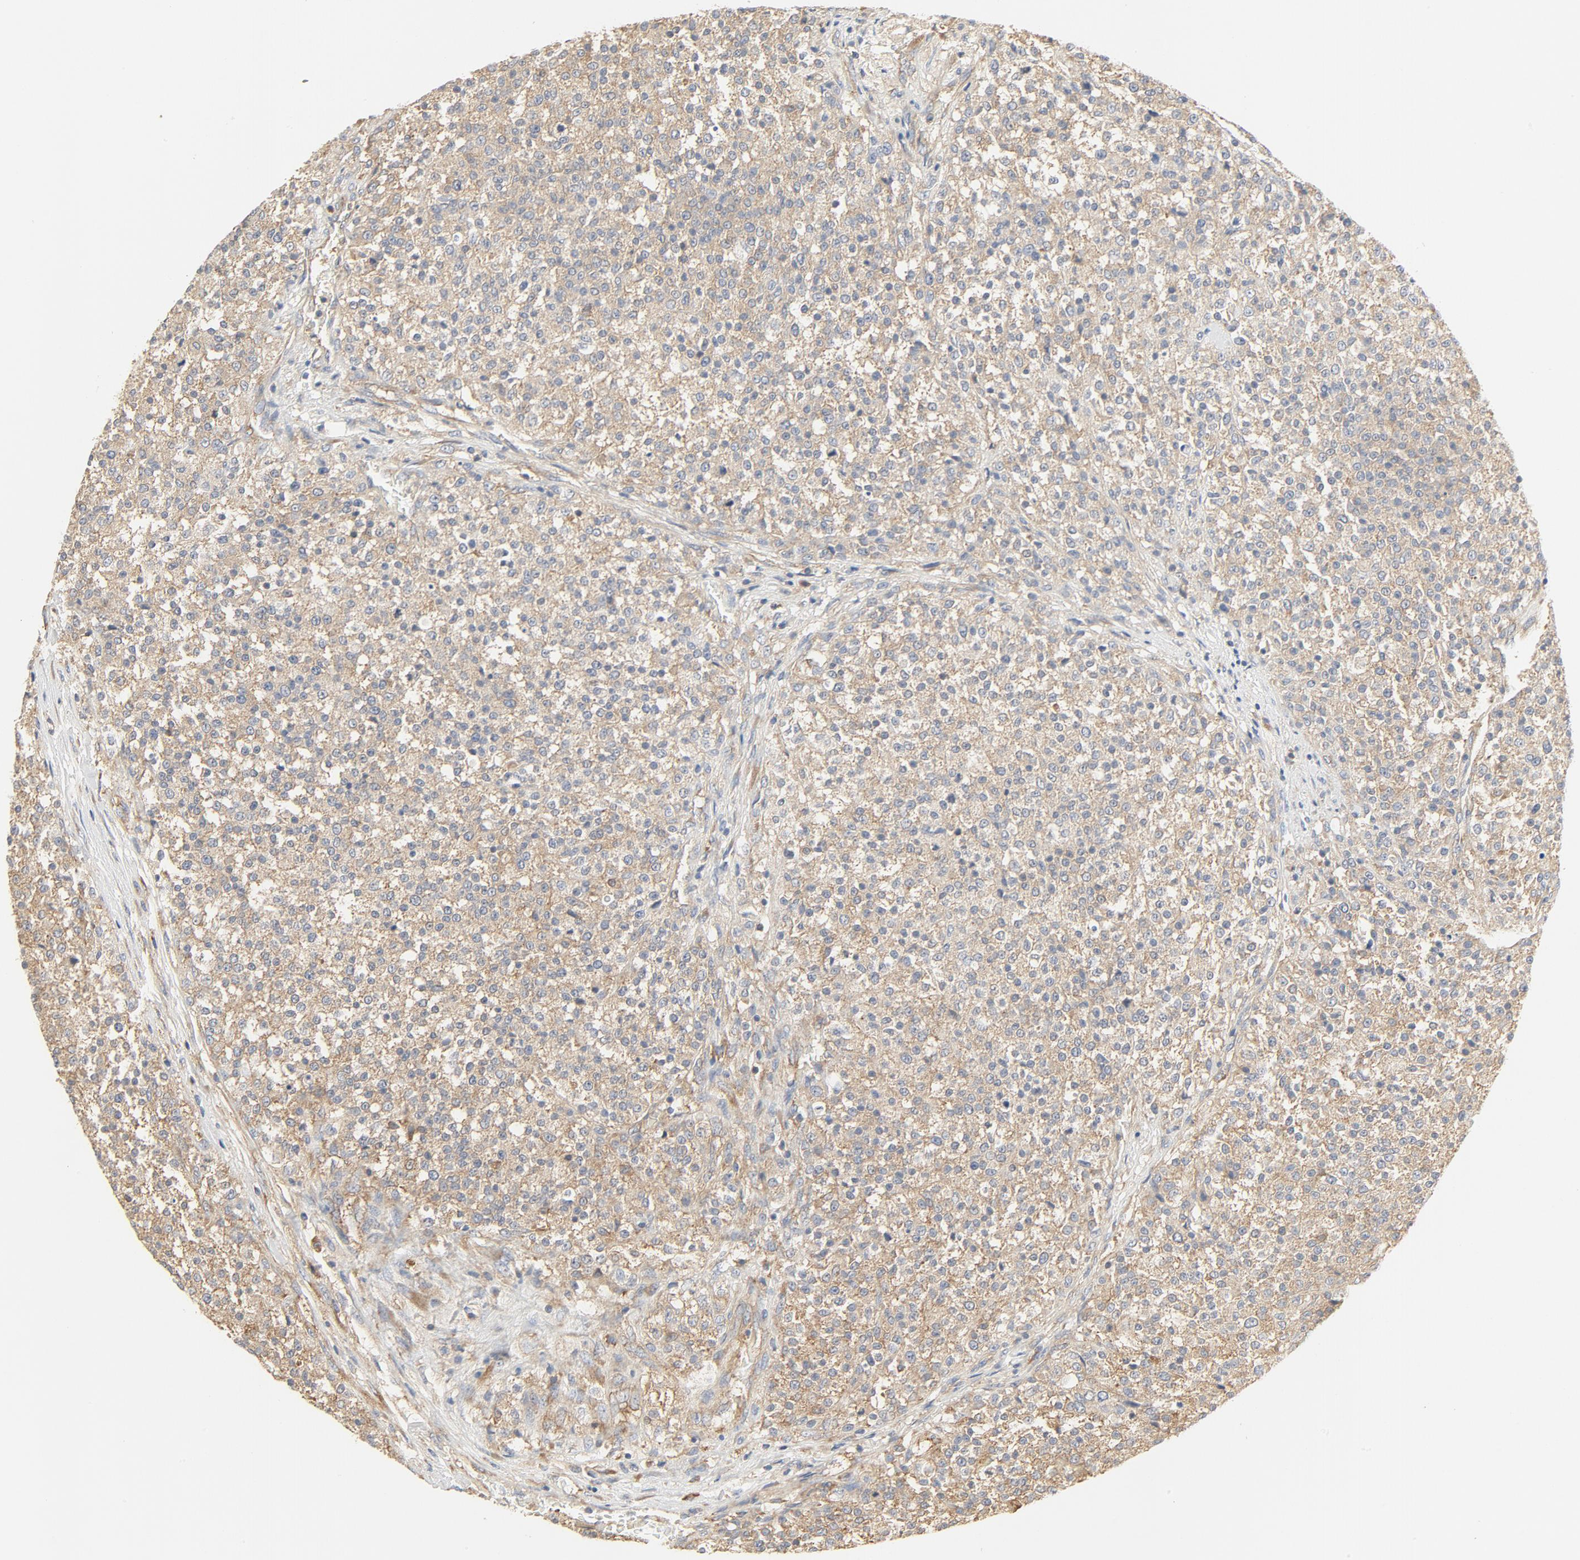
{"staining": {"intensity": "weak", "quantity": ">75%", "location": "cytoplasmic/membranous"}, "tissue": "testis cancer", "cell_type": "Tumor cells", "image_type": "cancer", "snomed": [{"axis": "morphology", "description": "Seminoma, NOS"}, {"axis": "topography", "description": "Testis"}], "caption": "Seminoma (testis) tissue shows weak cytoplasmic/membranous staining in about >75% of tumor cells, visualized by immunohistochemistry.", "gene": "RPS6", "patient": {"sex": "male", "age": 59}}